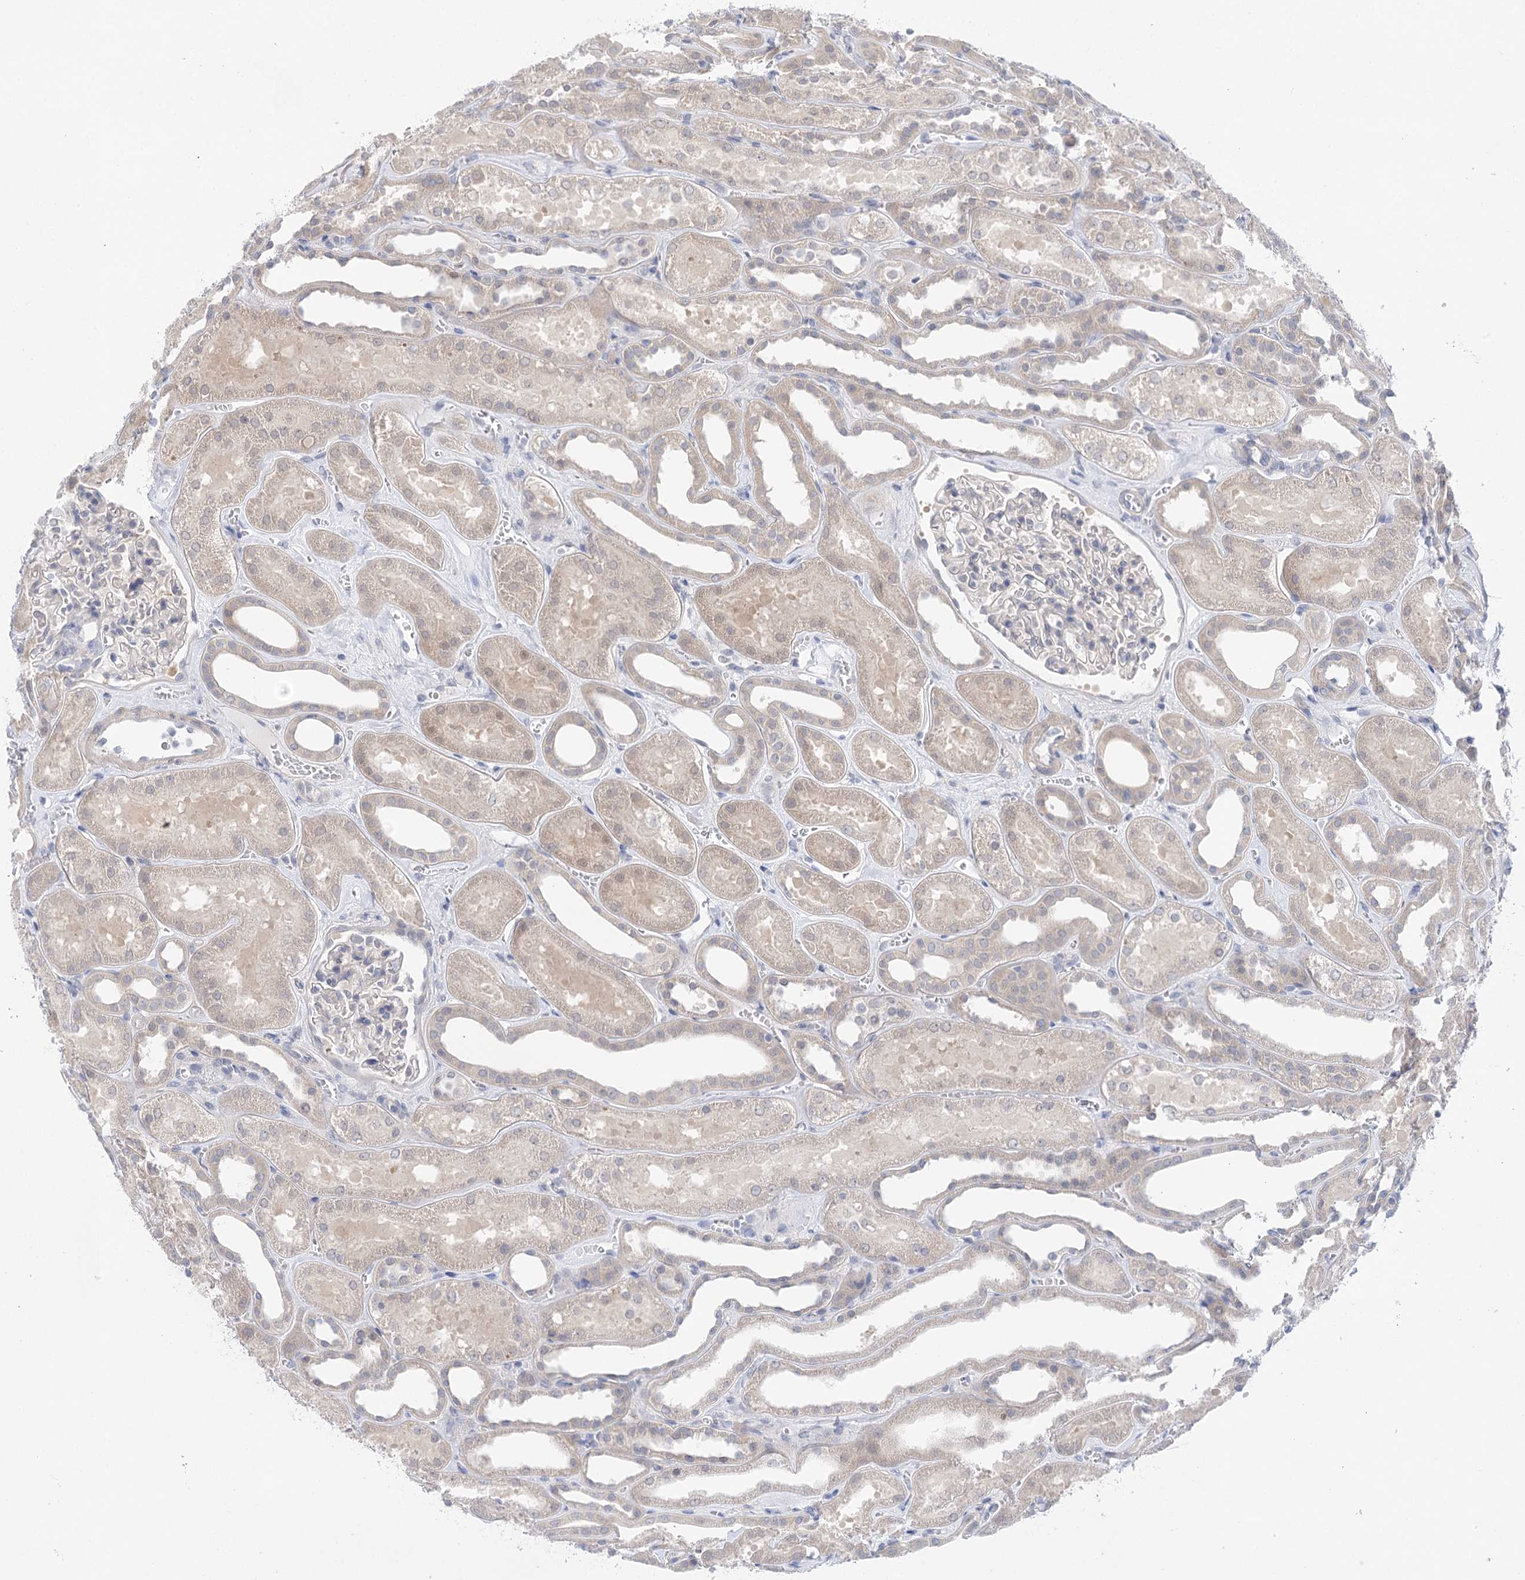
{"staining": {"intensity": "negative", "quantity": "none", "location": "none"}, "tissue": "kidney", "cell_type": "Cells in glomeruli", "image_type": "normal", "snomed": [{"axis": "morphology", "description": "Normal tissue, NOS"}, {"axis": "morphology", "description": "Adenocarcinoma, NOS"}, {"axis": "topography", "description": "Kidney"}], "caption": "A photomicrograph of kidney stained for a protein reveals no brown staining in cells in glomeruli. (DAB (3,3'-diaminobenzidine) IHC with hematoxylin counter stain).", "gene": "LALBA", "patient": {"sex": "female", "age": 68}}